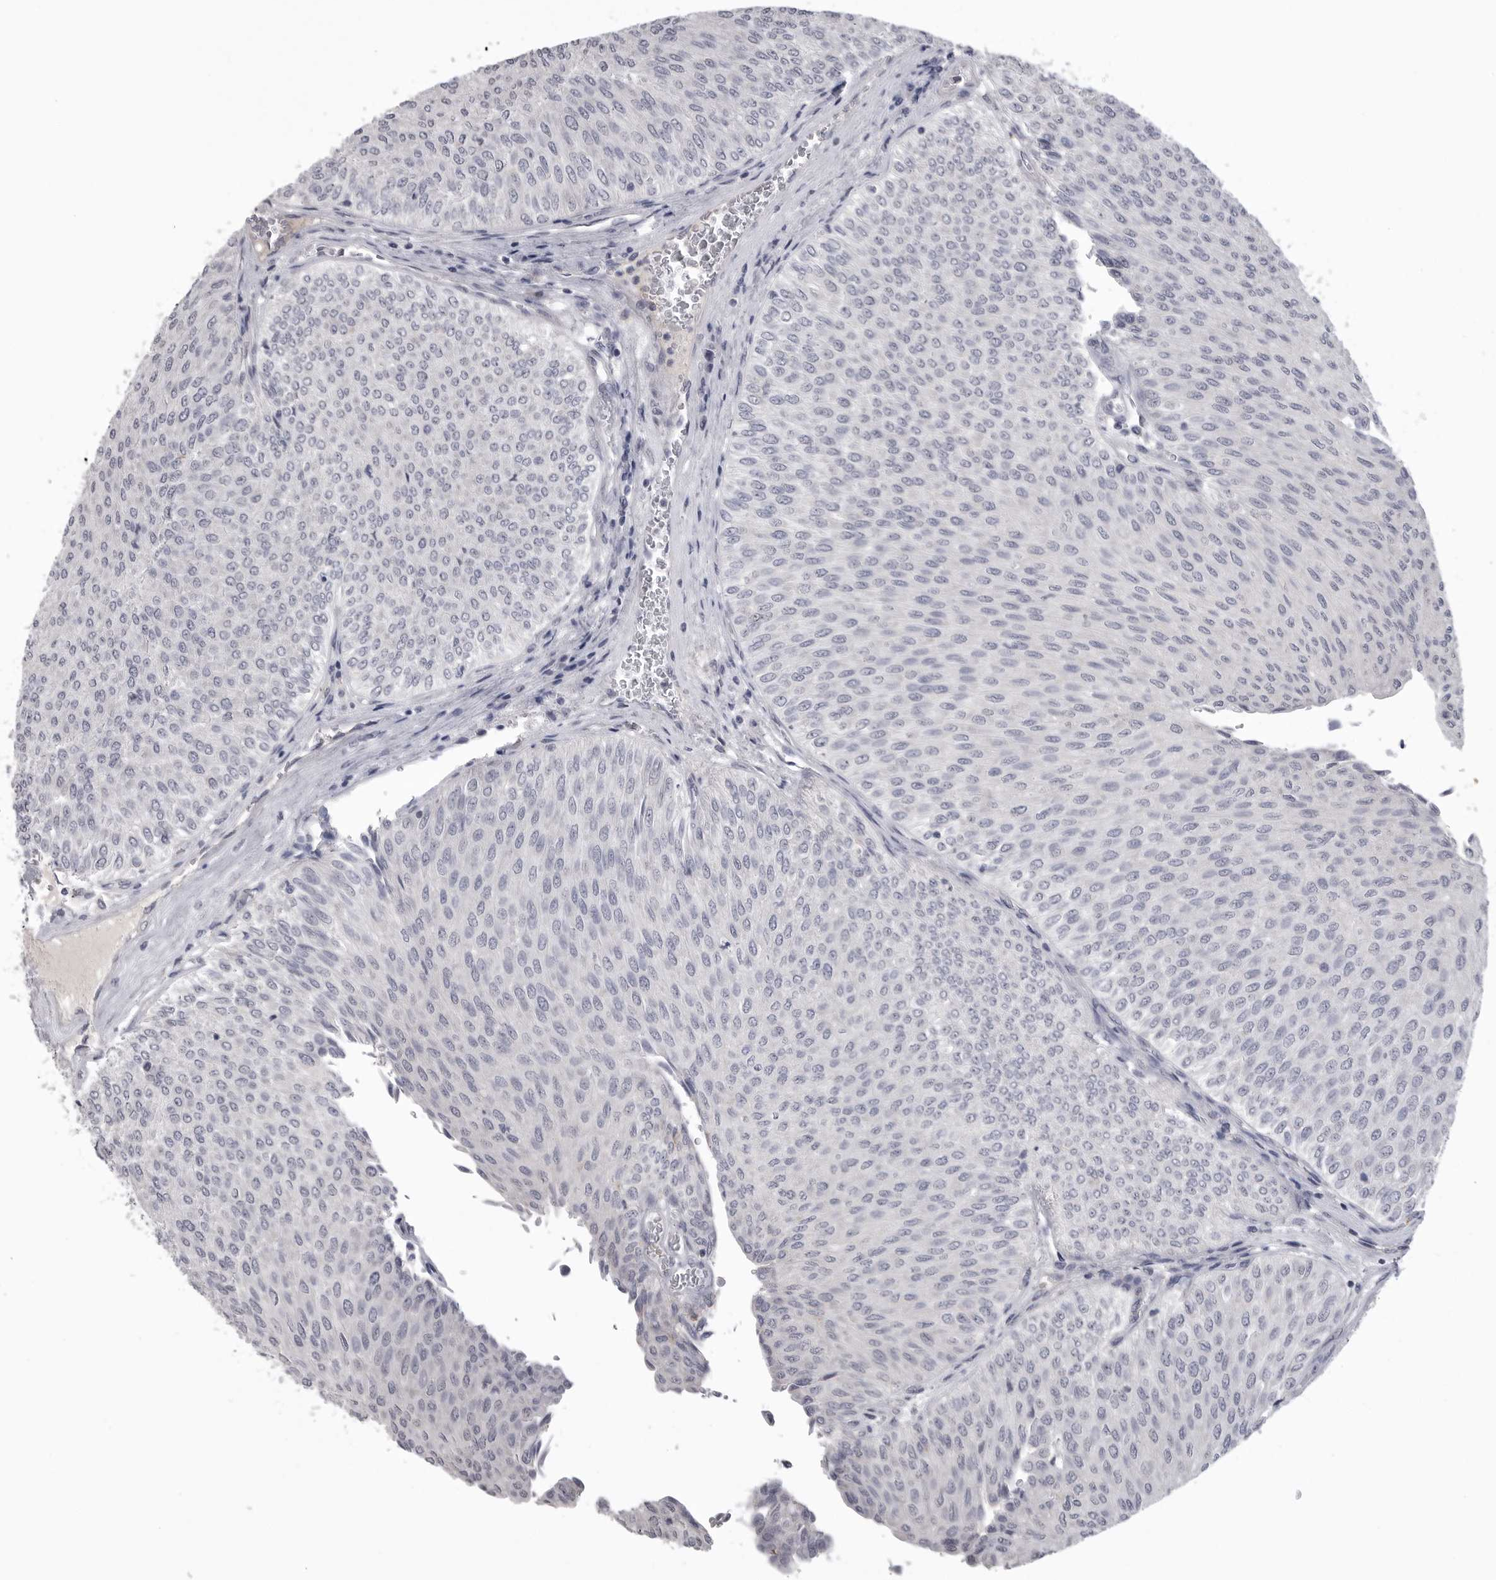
{"staining": {"intensity": "negative", "quantity": "none", "location": "none"}, "tissue": "urothelial cancer", "cell_type": "Tumor cells", "image_type": "cancer", "snomed": [{"axis": "morphology", "description": "Urothelial carcinoma, Low grade"}, {"axis": "topography", "description": "Urinary bladder"}], "caption": "This is a histopathology image of immunohistochemistry (IHC) staining of urothelial cancer, which shows no staining in tumor cells.", "gene": "SERPING1", "patient": {"sex": "male", "age": 78}}